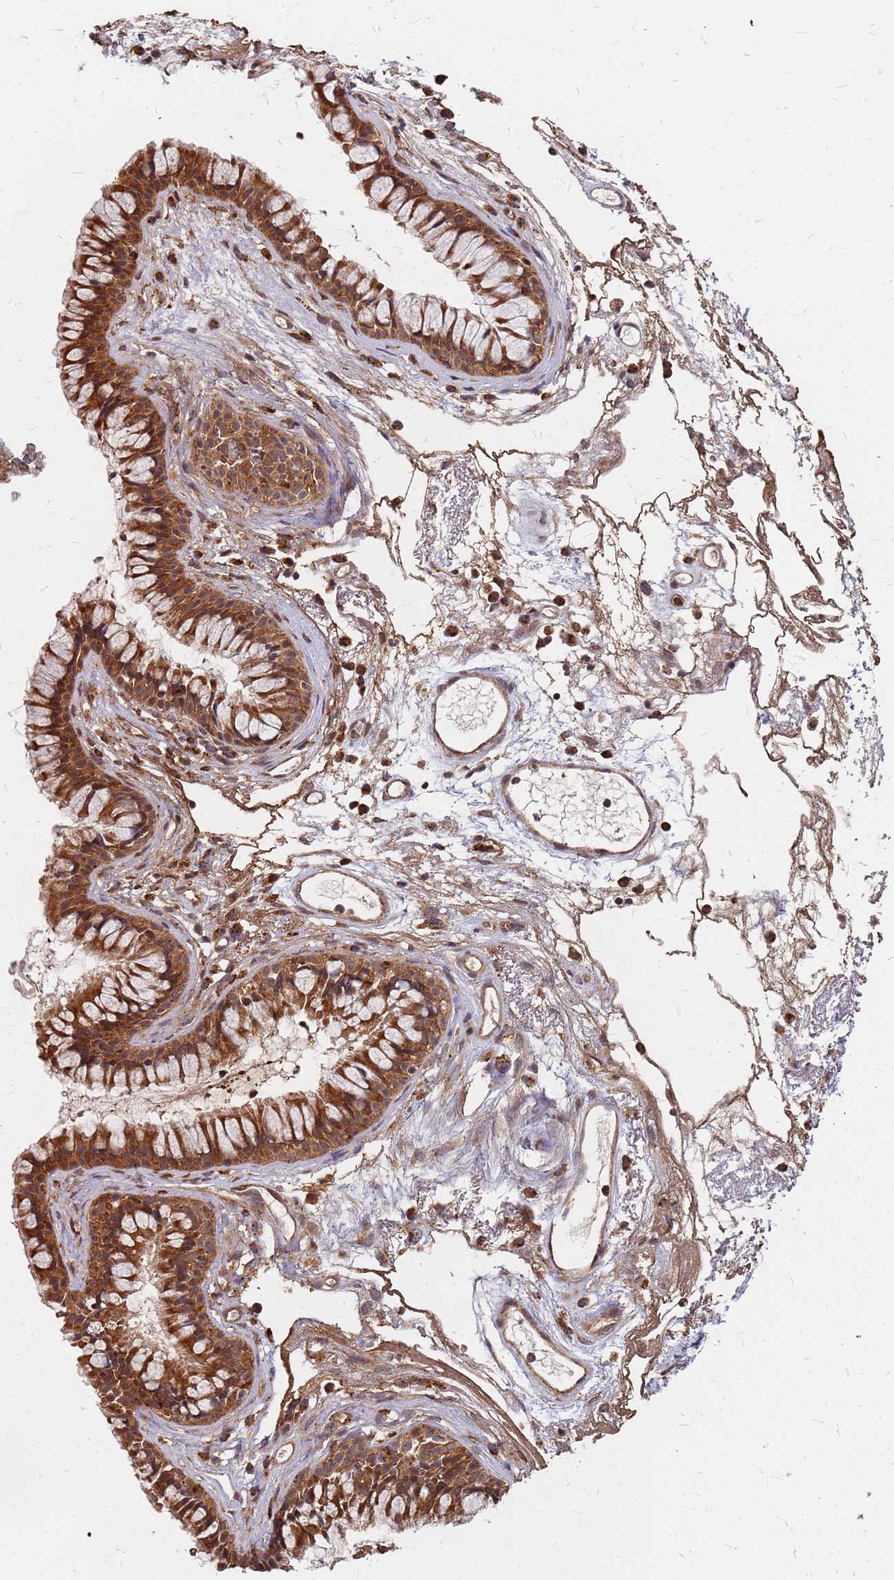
{"staining": {"intensity": "strong", "quantity": ">75%", "location": "cytoplasmic/membranous"}, "tissue": "nasopharynx", "cell_type": "Respiratory epithelial cells", "image_type": "normal", "snomed": [{"axis": "morphology", "description": "Normal tissue, NOS"}, {"axis": "topography", "description": "Nasopharynx"}], "caption": "Immunohistochemistry of unremarkable nasopharynx shows high levels of strong cytoplasmic/membranous positivity in approximately >75% of respiratory epithelial cells.", "gene": "TRABD", "patient": {"sex": "male", "age": 82}}